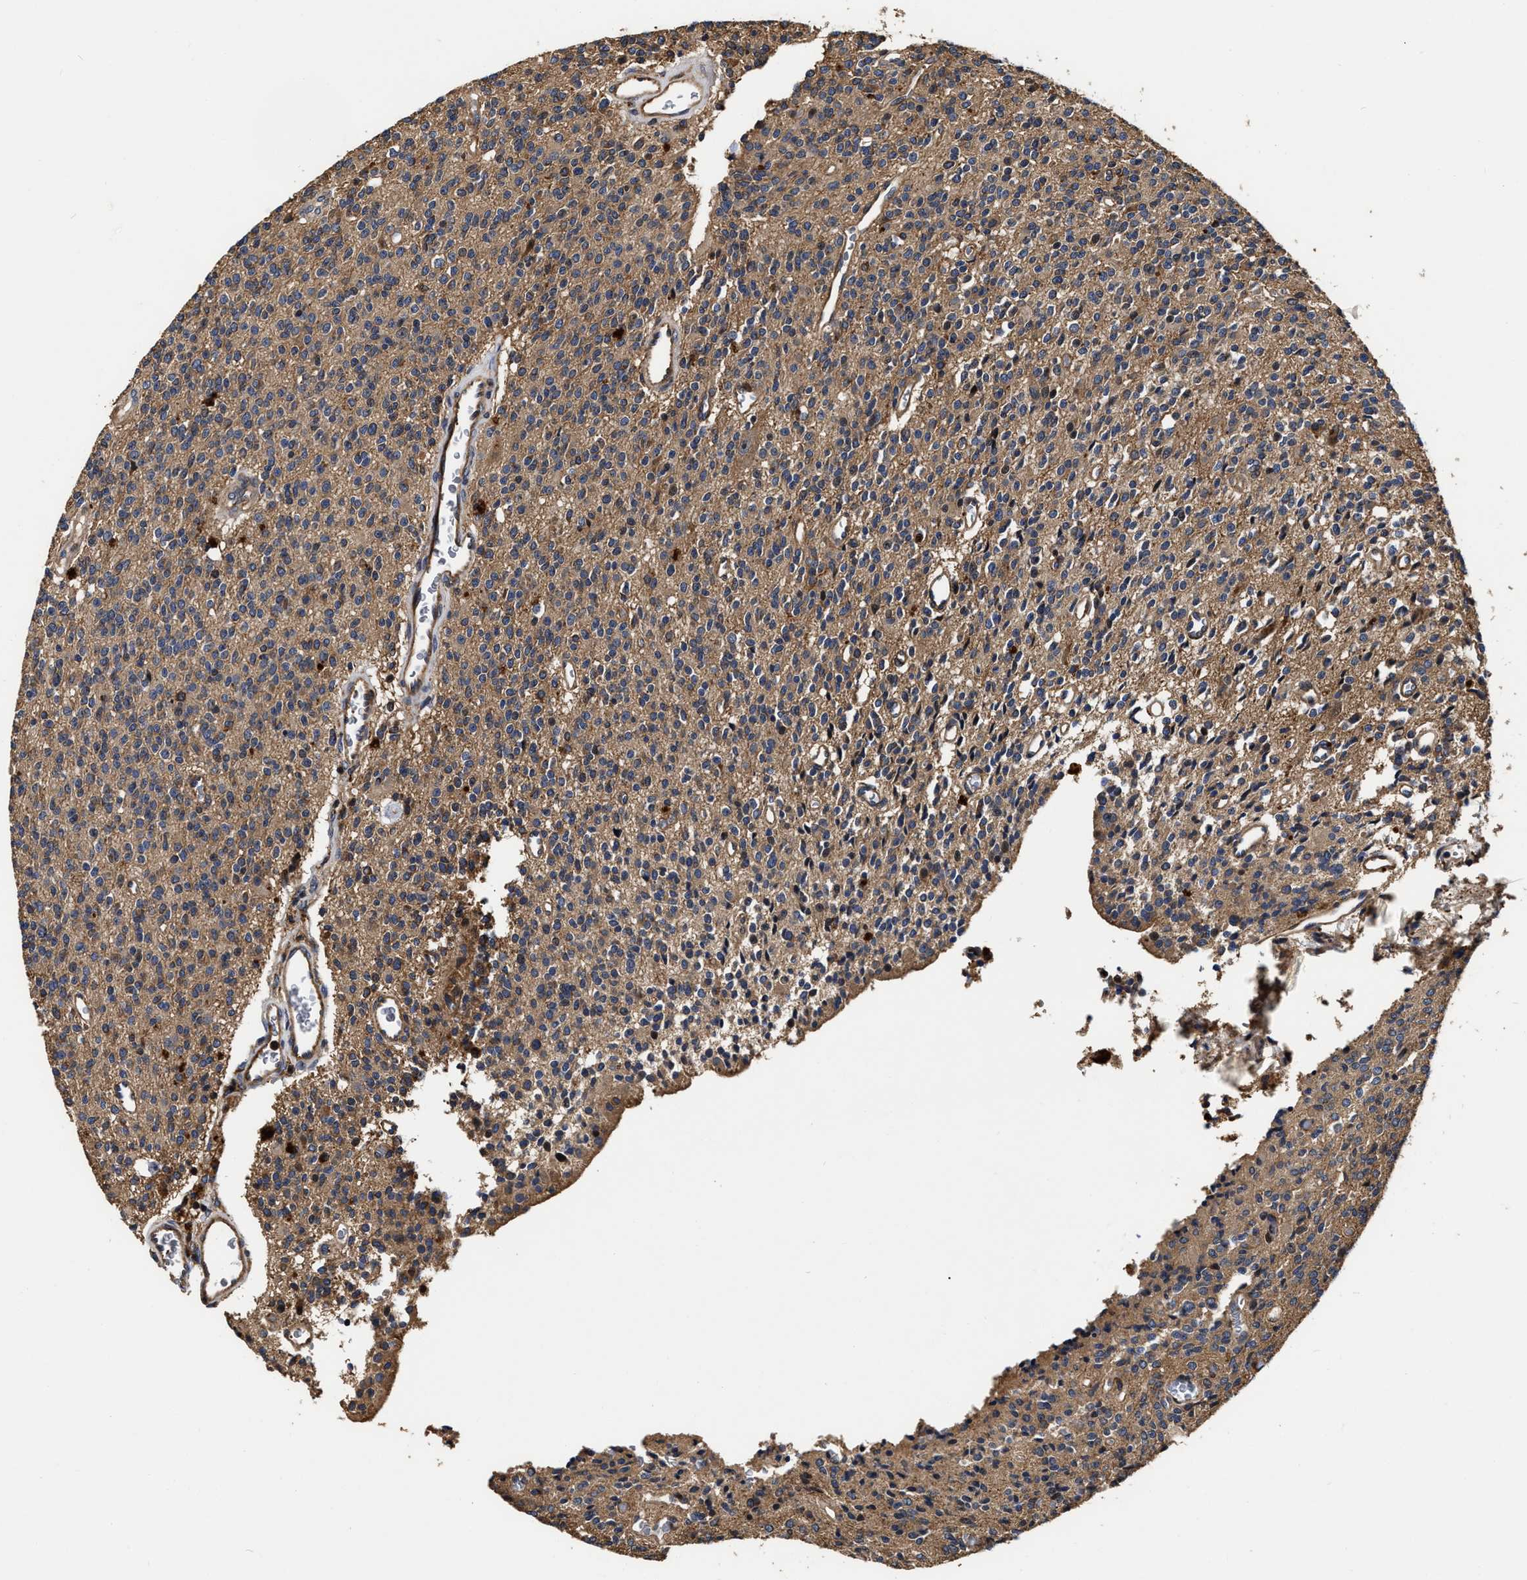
{"staining": {"intensity": "moderate", "quantity": ">75%", "location": "cytoplasmic/membranous"}, "tissue": "glioma", "cell_type": "Tumor cells", "image_type": "cancer", "snomed": [{"axis": "morphology", "description": "Glioma, malignant, High grade"}, {"axis": "topography", "description": "Brain"}], "caption": "Malignant high-grade glioma stained with a brown dye demonstrates moderate cytoplasmic/membranous positive expression in about >75% of tumor cells.", "gene": "ABCG8", "patient": {"sex": "male", "age": 34}}